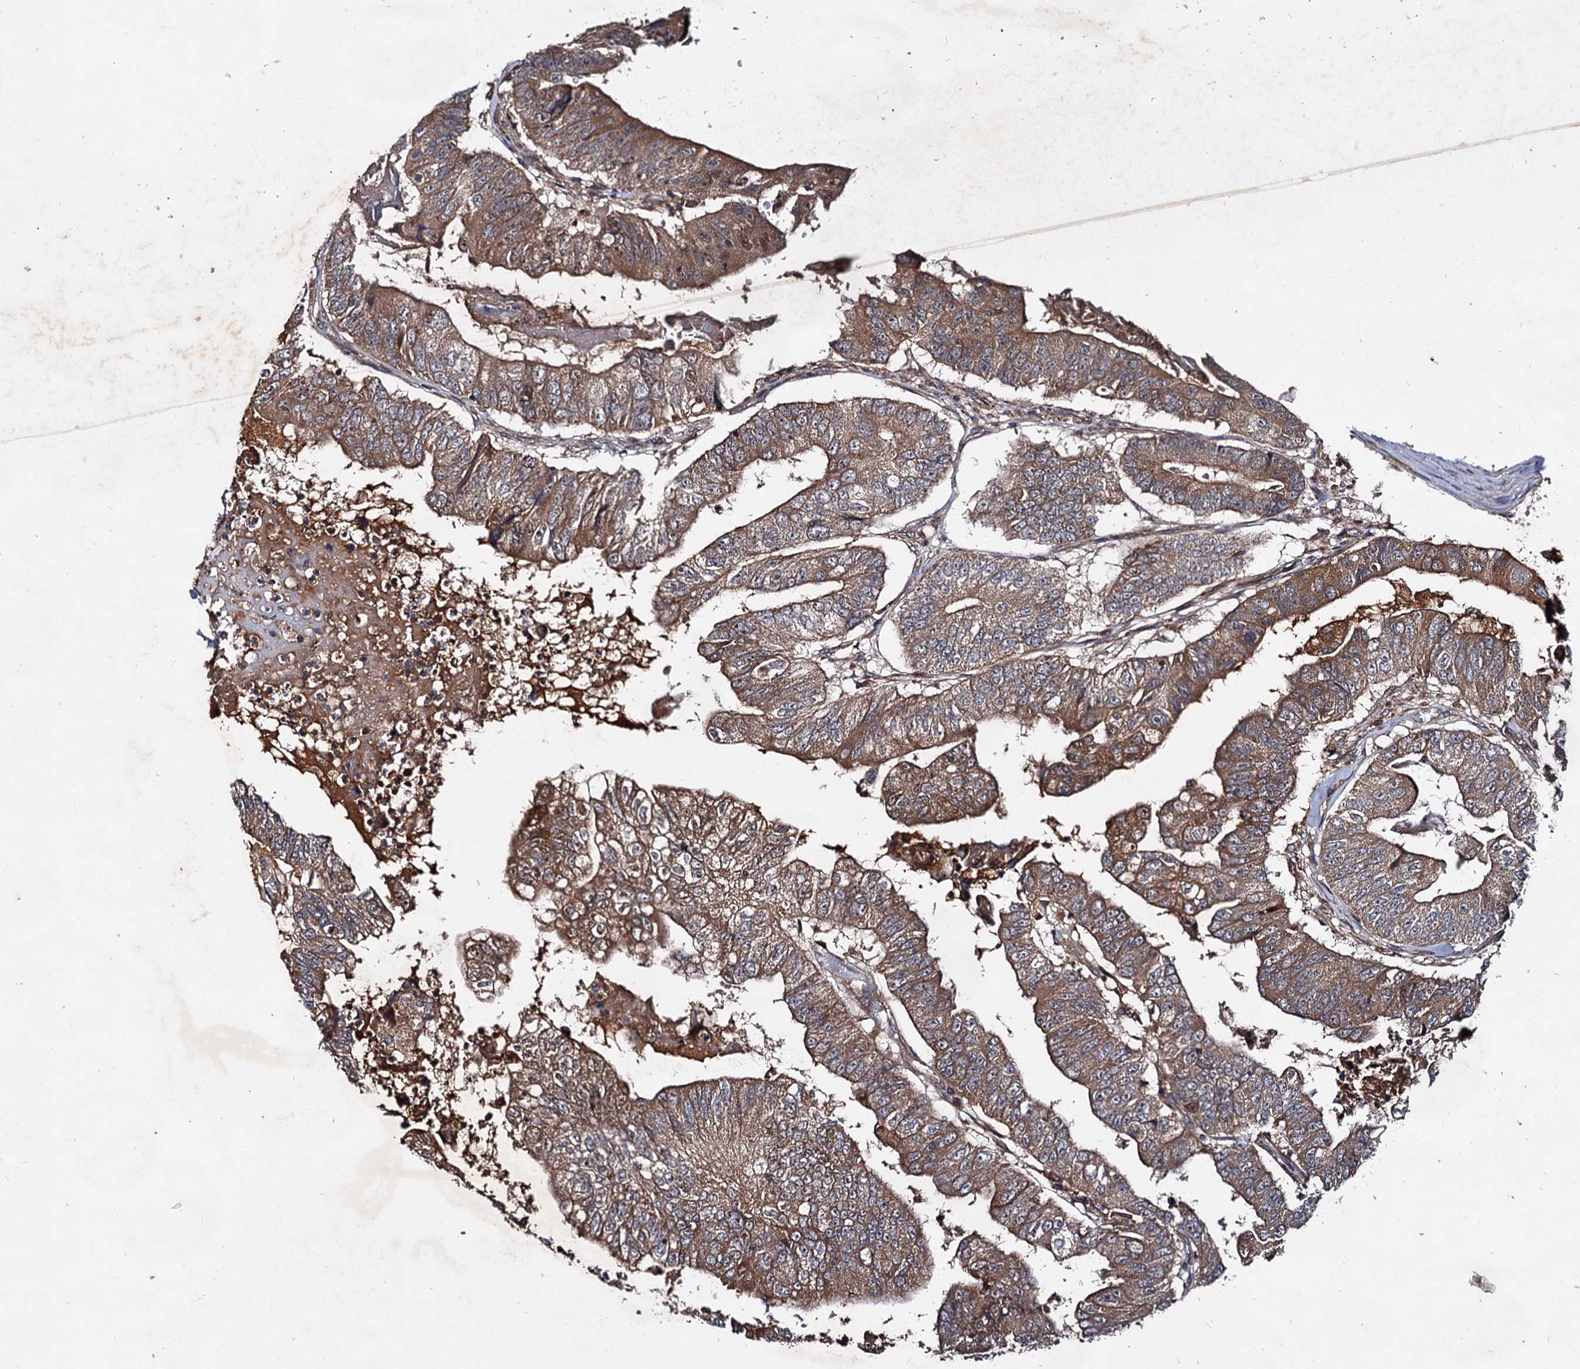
{"staining": {"intensity": "moderate", "quantity": ">75%", "location": "cytoplasmic/membranous"}, "tissue": "colorectal cancer", "cell_type": "Tumor cells", "image_type": "cancer", "snomed": [{"axis": "morphology", "description": "Adenocarcinoma, NOS"}, {"axis": "topography", "description": "Colon"}], "caption": "IHC photomicrograph of neoplastic tissue: human colorectal adenocarcinoma stained using immunohistochemistry exhibits medium levels of moderate protein expression localized specifically in the cytoplasmic/membranous of tumor cells, appearing as a cytoplasmic/membranous brown color.", "gene": "TEX9", "patient": {"sex": "female", "age": 67}}